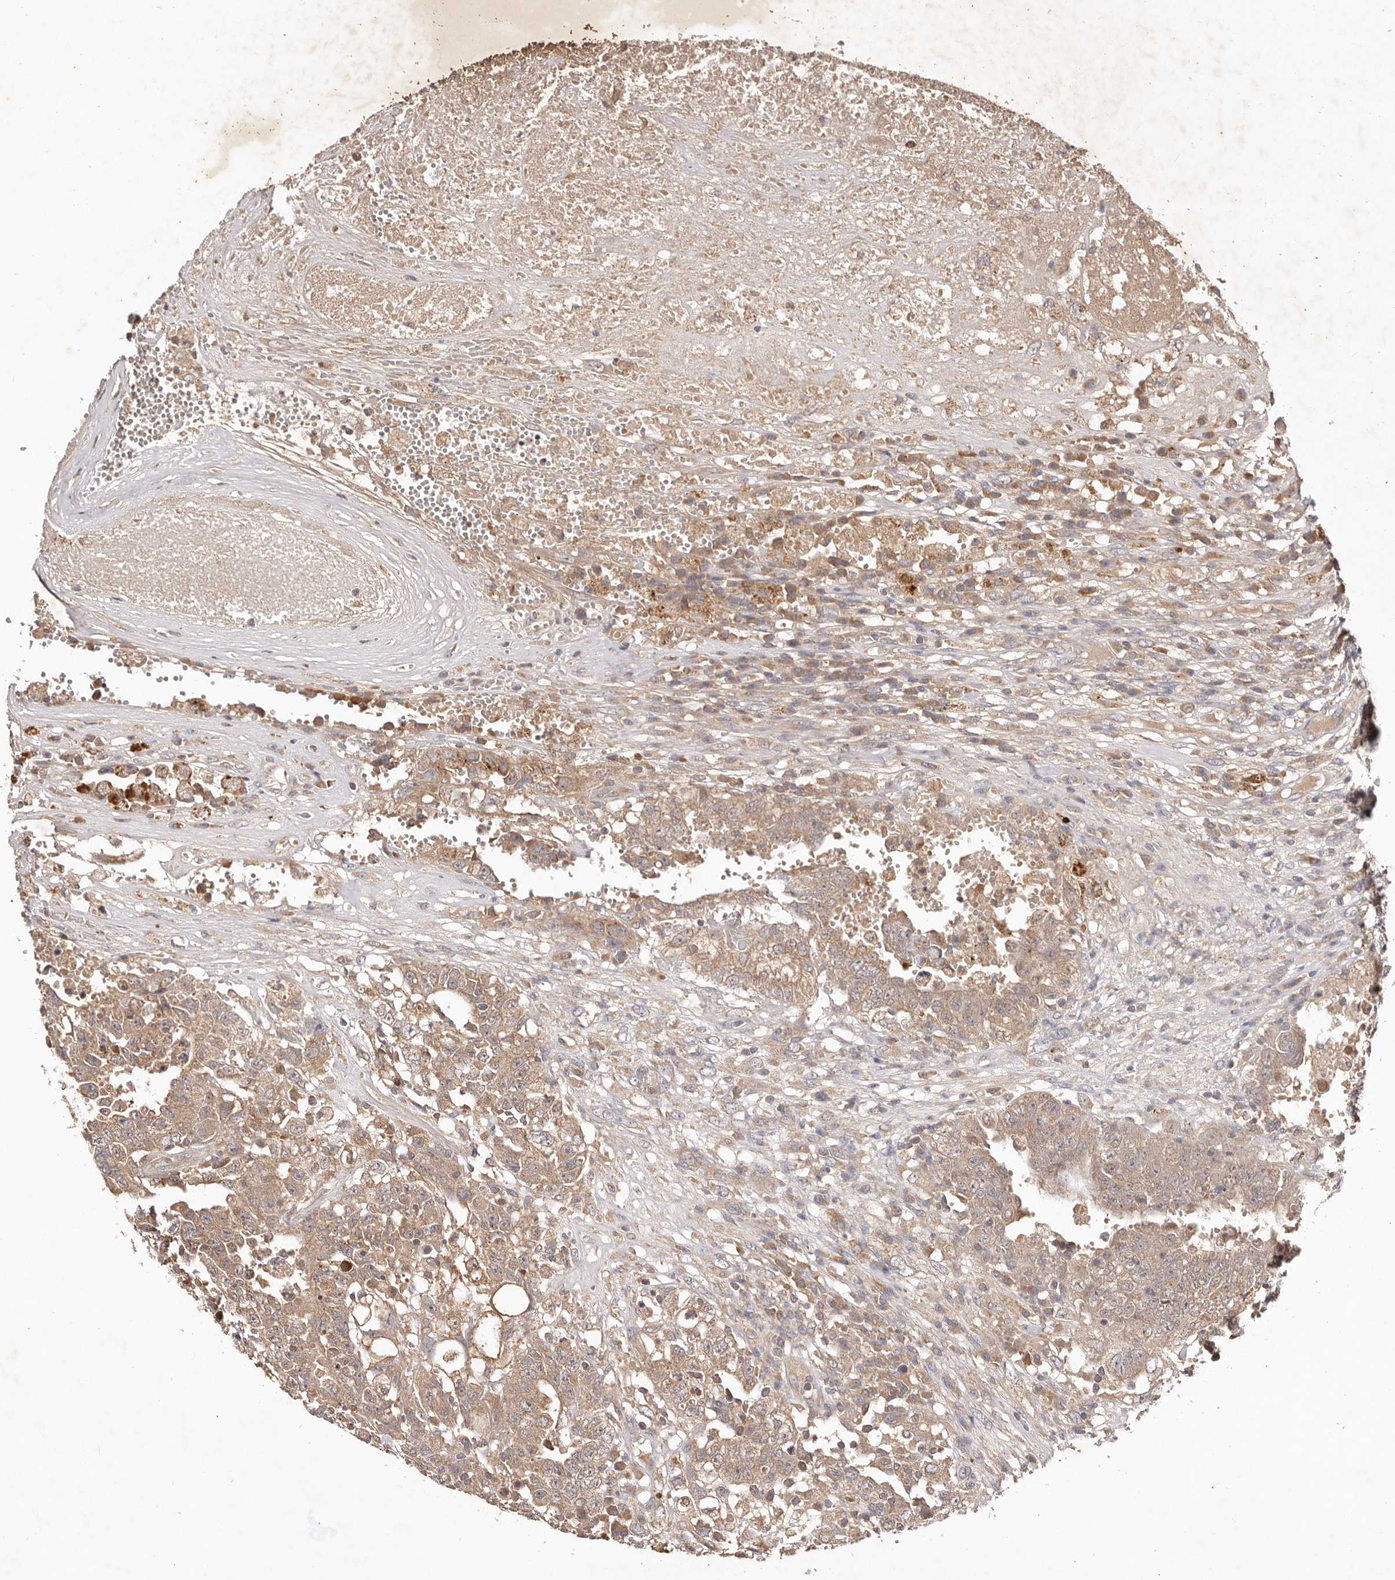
{"staining": {"intensity": "weak", "quantity": ">75%", "location": "cytoplasmic/membranous"}, "tissue": "testis cancer", "cell_type": "Tumor cells", "image_type": "cancer", "snomed": [{"axis": "morphology", "description": "Carcinoma, Embryonal, NOS"}, {"axis": "topography", "description": "Testis"}], "caption": "Protein expression analysis of testis embryonal carcinoma shows weak cytoplasmic/membranous expression in about >75% of tumor cells.", "gene": "PKIB", "patient": {"sex": "male", "age": 26}}